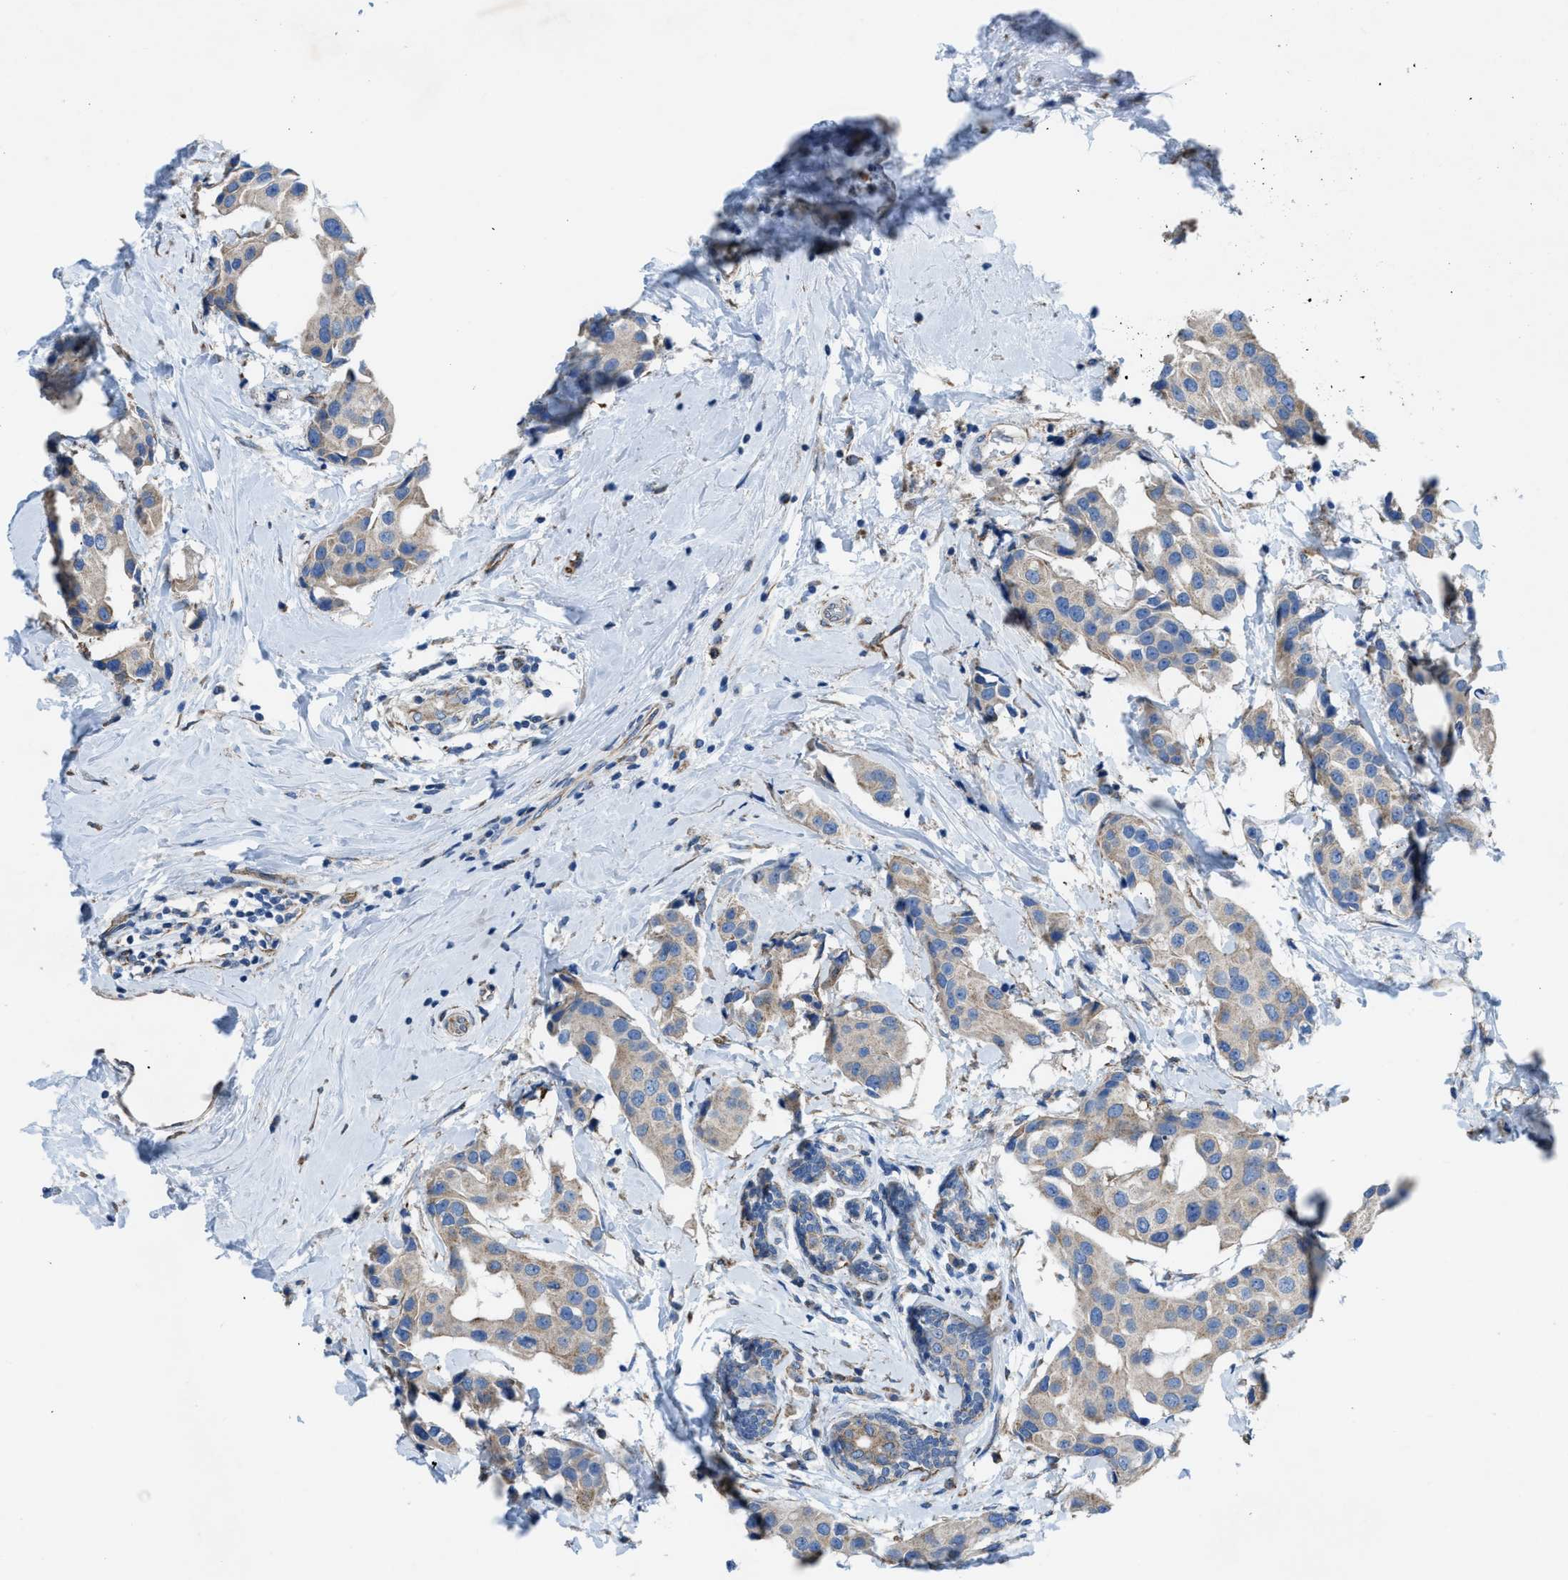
{"staining": {"intensity": "weak", "quantity": ">75%", "location": "cytoplasmic/membranous"}, "tissue": "breast cancer", "cell_type": "Tumor cells", "image_type": "cancer", "snomed": [{"axis": "morphology", "description": "Normal tissue, NOS"}, {"axis": "morphology", "description": "Duct carcinoma"}, {"axis": "topography", "description": "Breast"}], "caption": "IHC of human infiltrating ductal carcinoma (breast) reveals low levels of weak cytoplasmic/membranous positivity in about >75% of tumor cells.", "gene": "DOLPP1", "patient": {"sex": "female", "age": 39}}